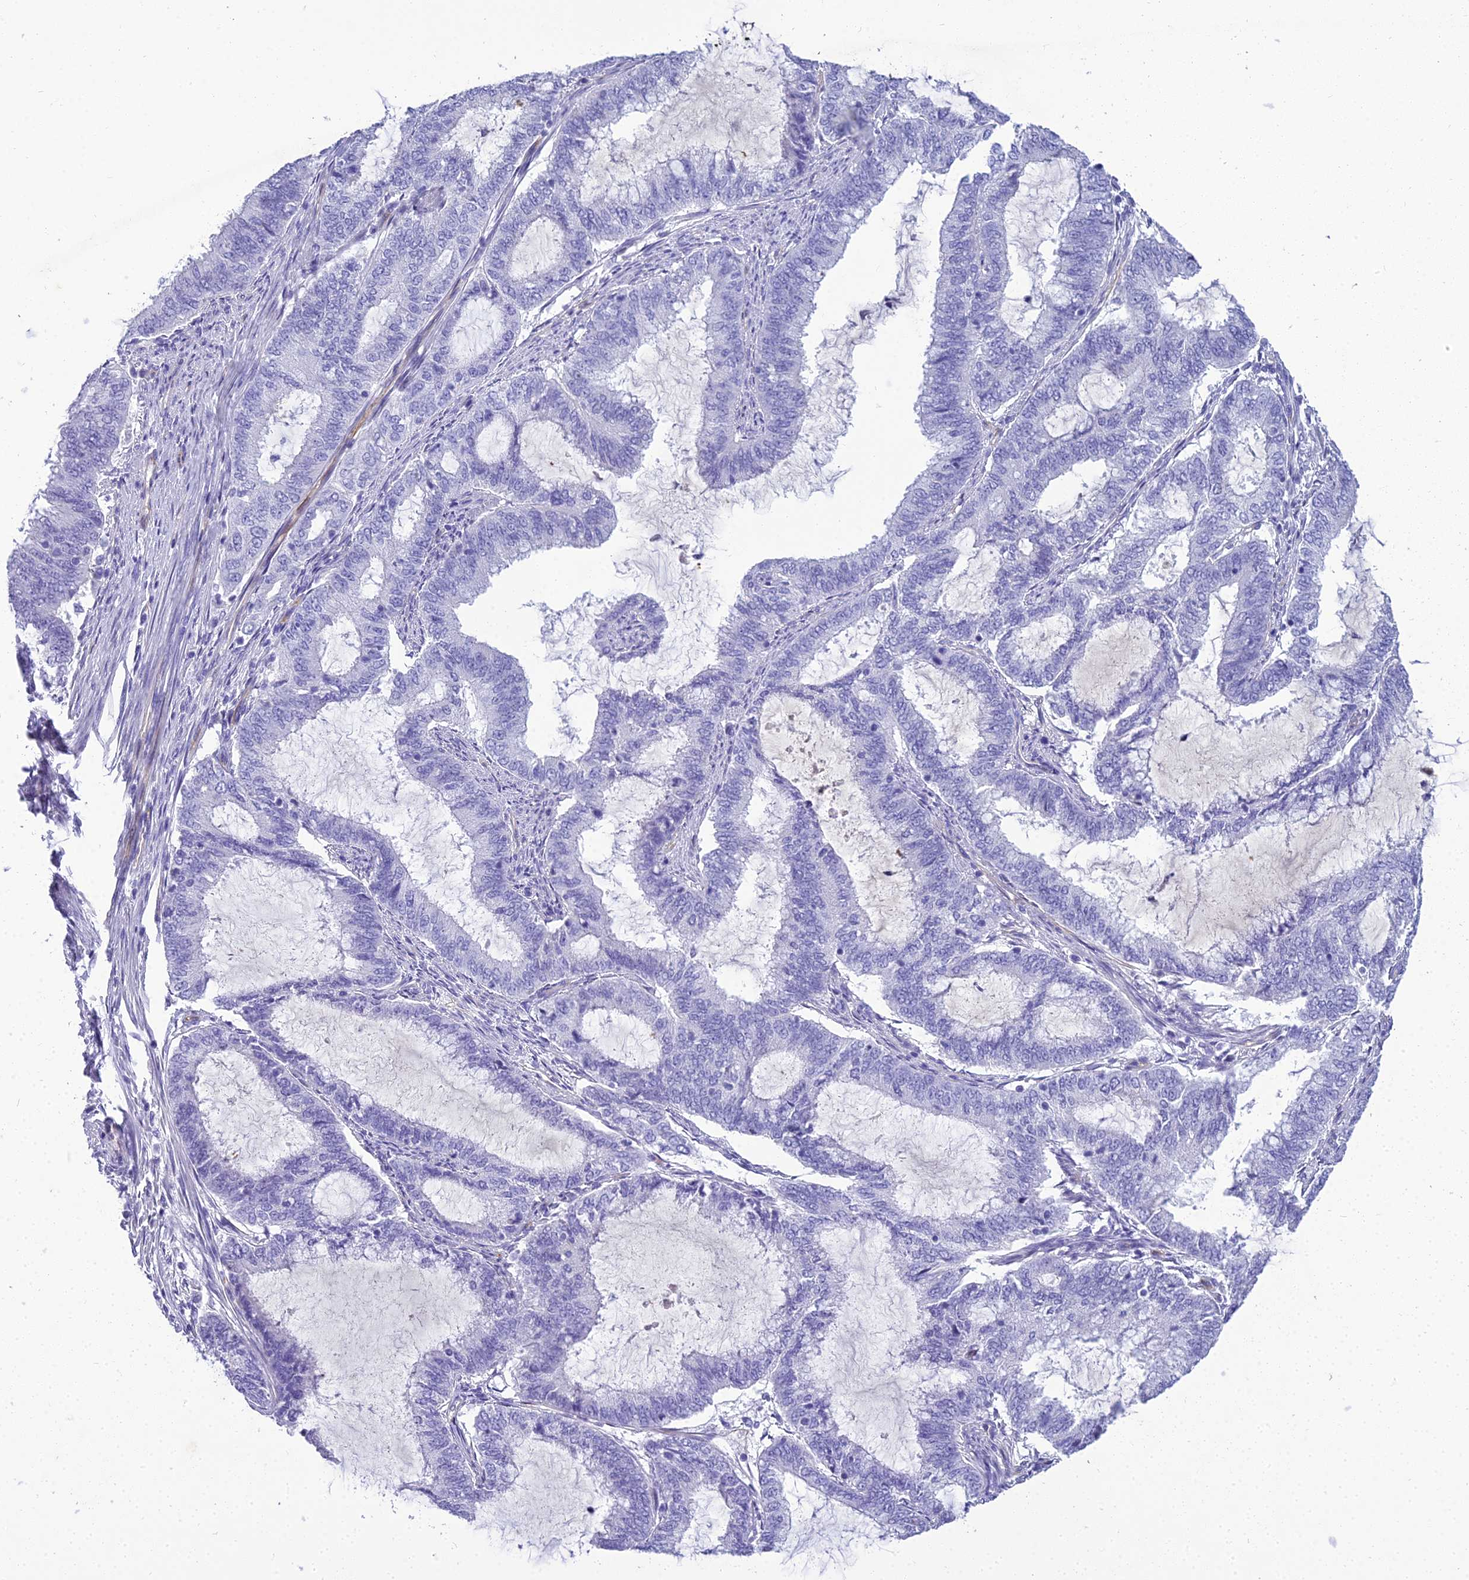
{"staining": {"intensity": "negative", "quantity": "none", "location": "none"}, "tissue": "endometrial cancer", "cell_type": "Tumor cells", "image_type": "cancer", "snomed": [{"axis": "morphology", "description": "Adenocarcinoma, NOS"}, {"axis": "topography", "description": "Endometrium"}], "caption": "A high-resolution histopathology image shows IHC staining of endometrial adenocarcinoma, which exhibits no significant expression in tumor cells.", "gene": "NINJ1", "patient": {"sex": "female", "age": 51}}